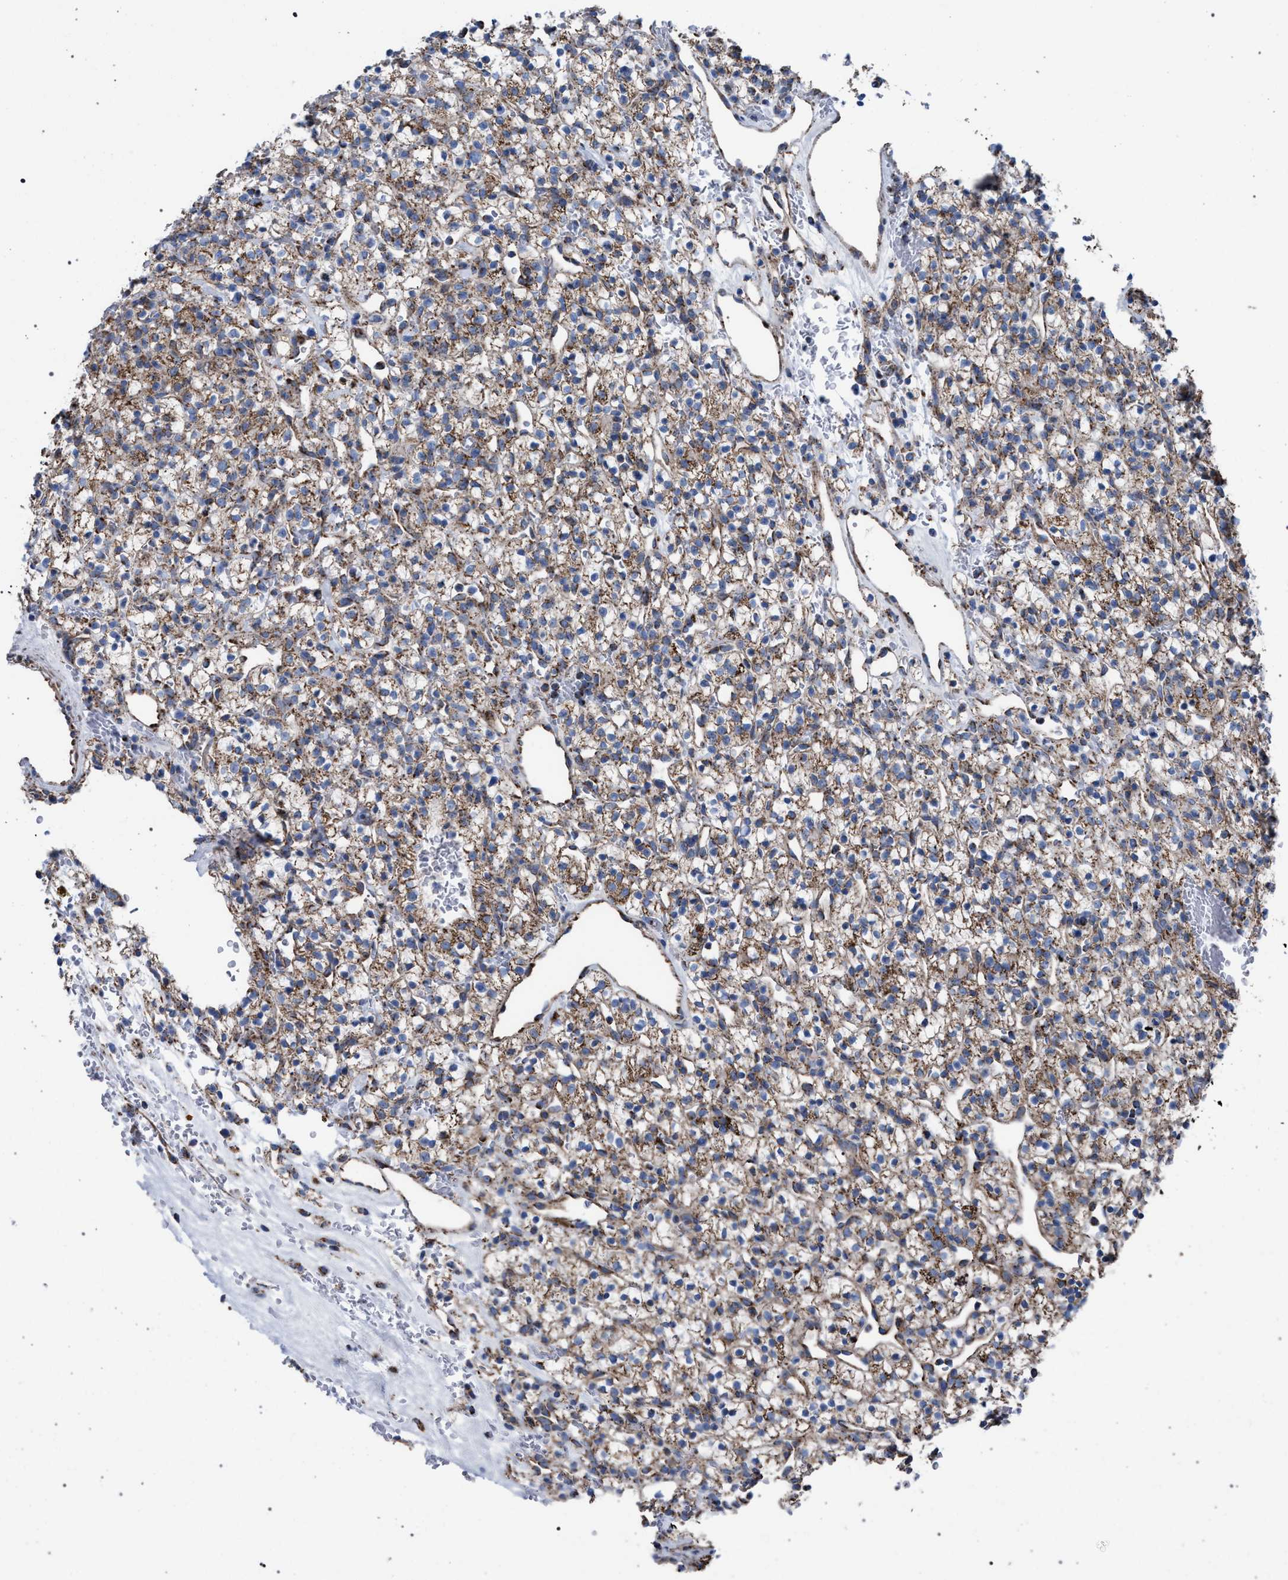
{"staining": {"intensity": "moderate", "quantity": ">75%", "location": "cytoplasmic/membranous"}, "tissue": "renal cancer", "cell_type": "Tumor cells", "image_type": "cancer", "snomed": [{"axis": "morphology", "description": "Adenocarcinoma, NOS"}, {"axis": "topography", "description": "Kidney"}], "caption": "This micrograph exhibits renal adenocarcinoma stained with immunohistochemistry (IHC) to label a protein in brown. The cytoplasmic/membranous of tumor cells show moderate positivity for the protein. Nuclei are counter-stained blue.", "gene": "VPS13A", "patient": {"sex": "female", "age": 57}}